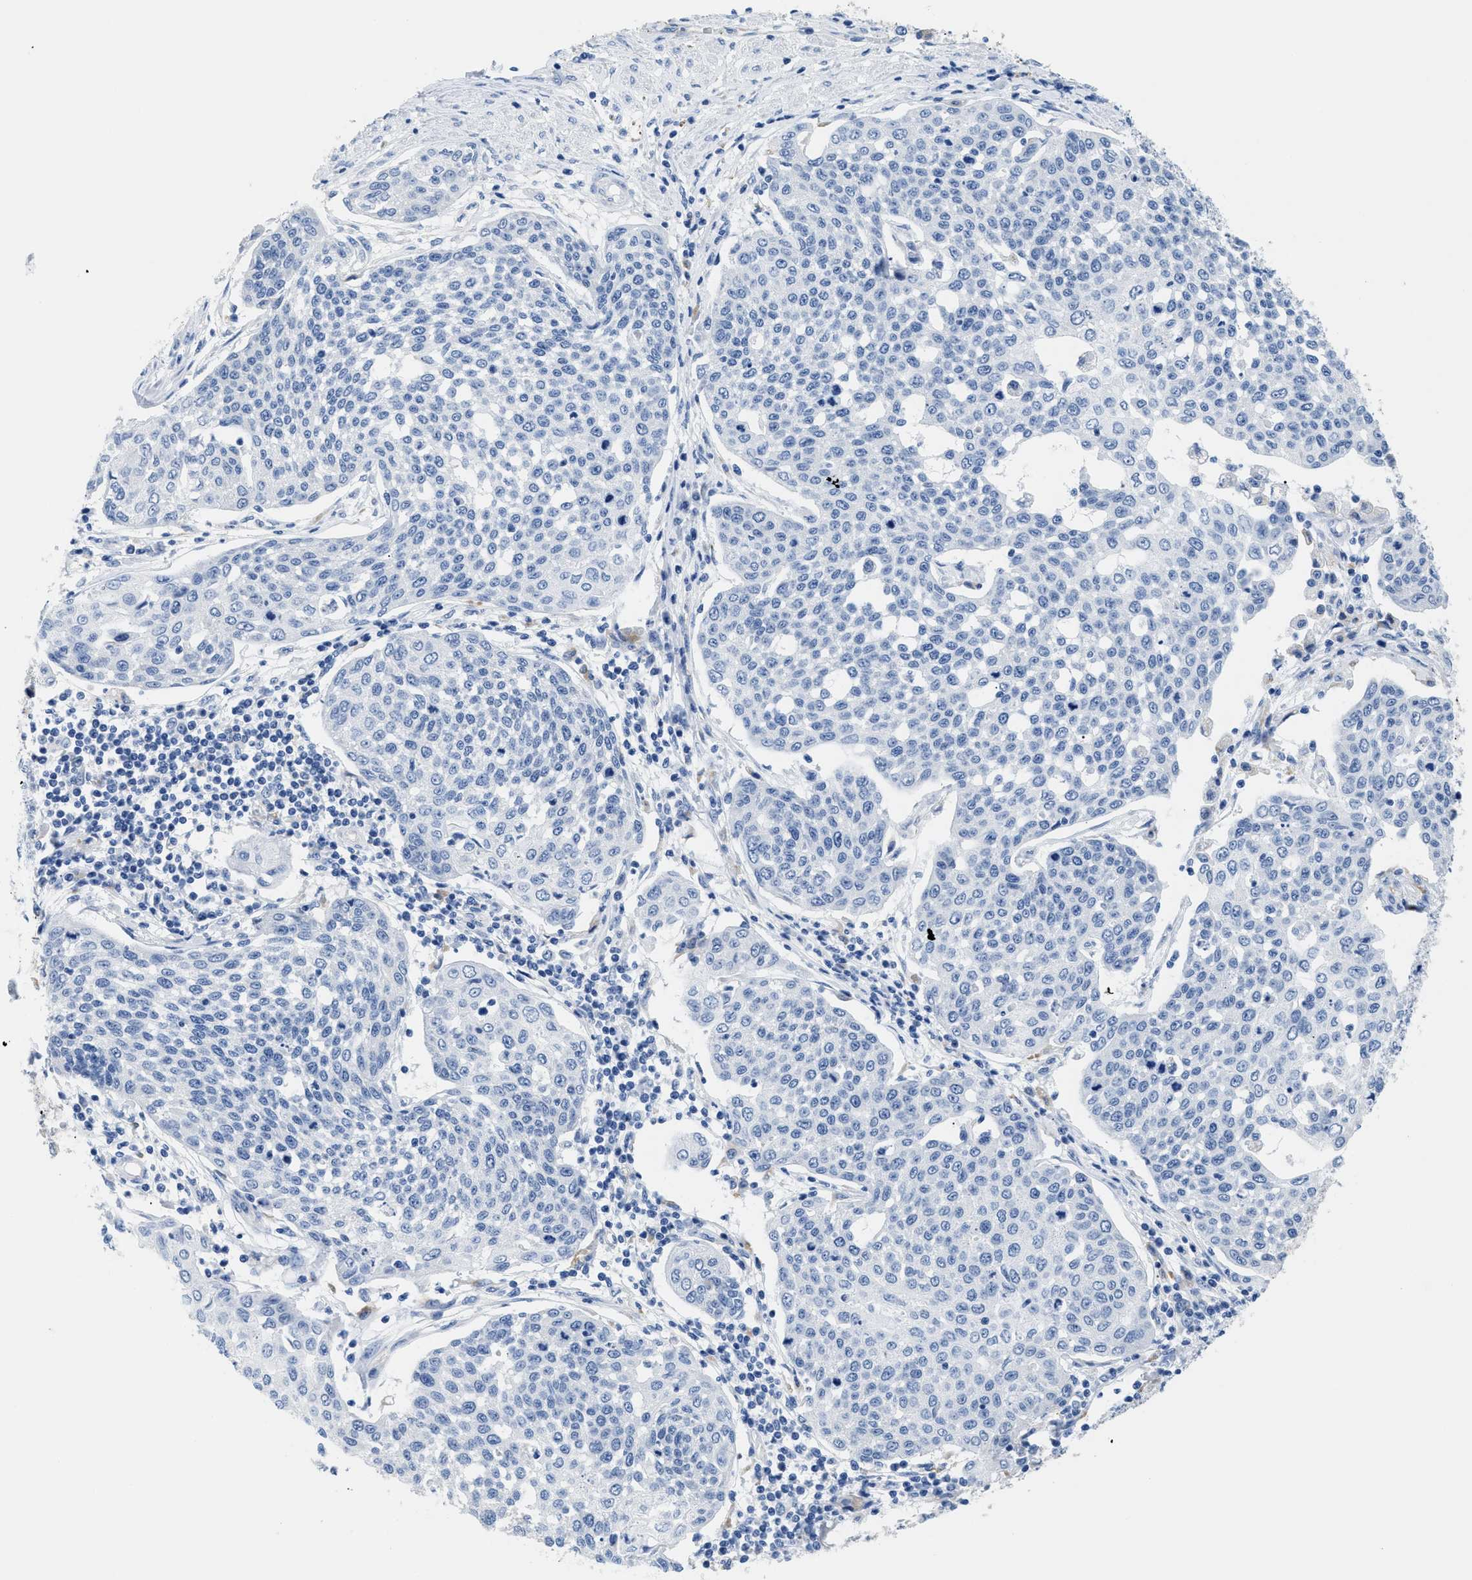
{"staining": {"intensity": "negative", "quantity": "none", "location": "none"}, "tissue": "cervical cancer", "cell_type": "Tumor cells", "image_type": "cancer", "snomed": [{"axis": "morphology", "description": "Squamous cell carcinoma, NOS"}, {"axis": "topography", "description": "Cervix"}], "caption": "DAB immunohistochemical staining of human squamous cell carcinoma (cervical) shows no significant positivity in tumor cells.", "gene": "APOBEC2", "patient": {"sex": "female", "age": 34}}